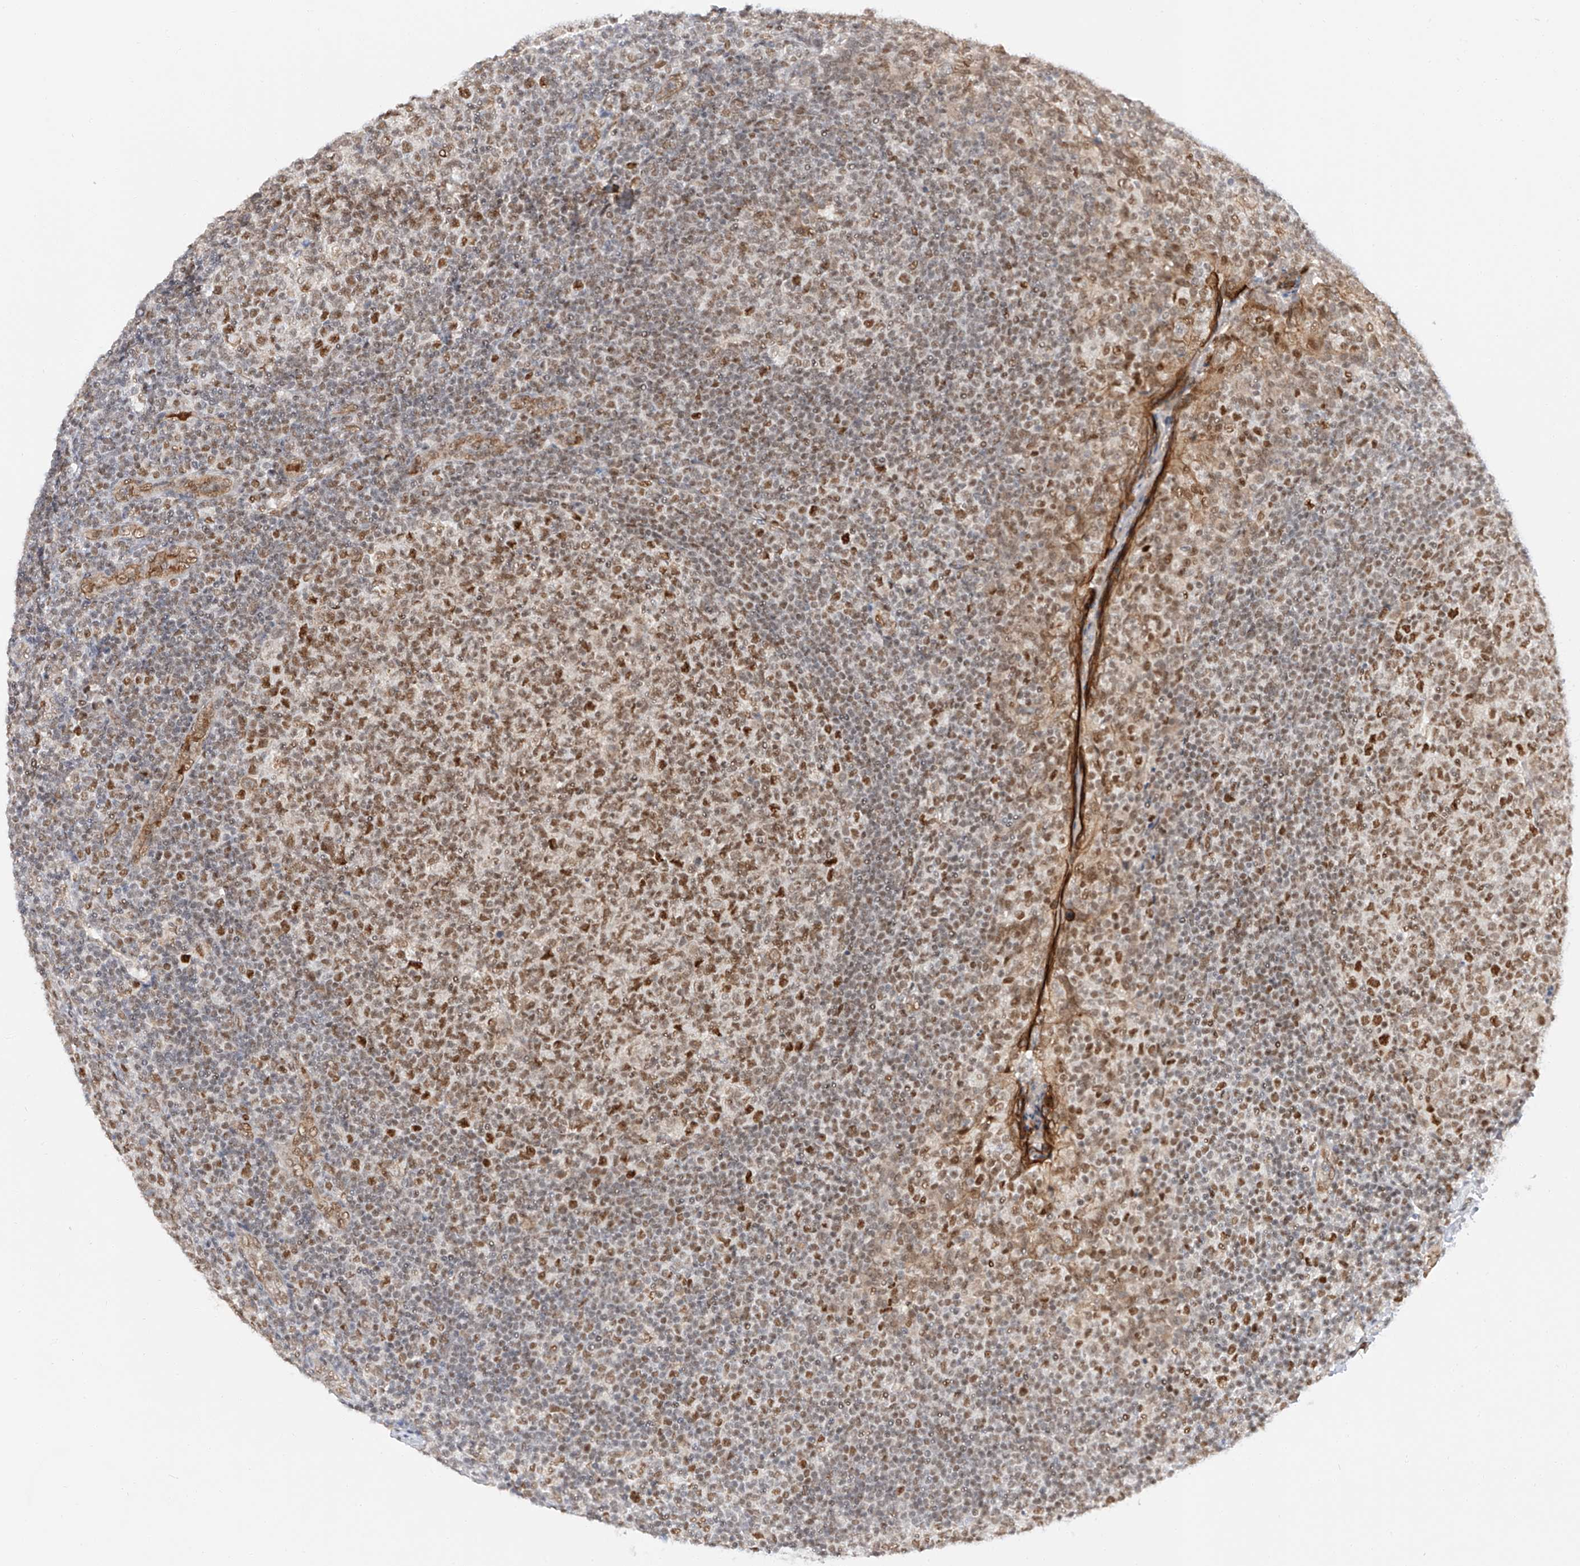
{"staining": {"intensity": "moderate", "quantity": ">75%", "location": "nuclear"}, "tissue": "tonsil", "cell_type": "Germinal center cells", "image_type": "normal", "snomed": [{"axis": "morphology", "description": "Normal tissue, NOS"}, {"axis": "topography", "description": "Tonsil"}], "caption": "Immunohistochemical staining of unremarkable tonsil reveals moderate nuclear protein positivity in approximately >75% of germinal center cells.", "gene": "POGK", "patient": {"sex": "female", "age": 19}}